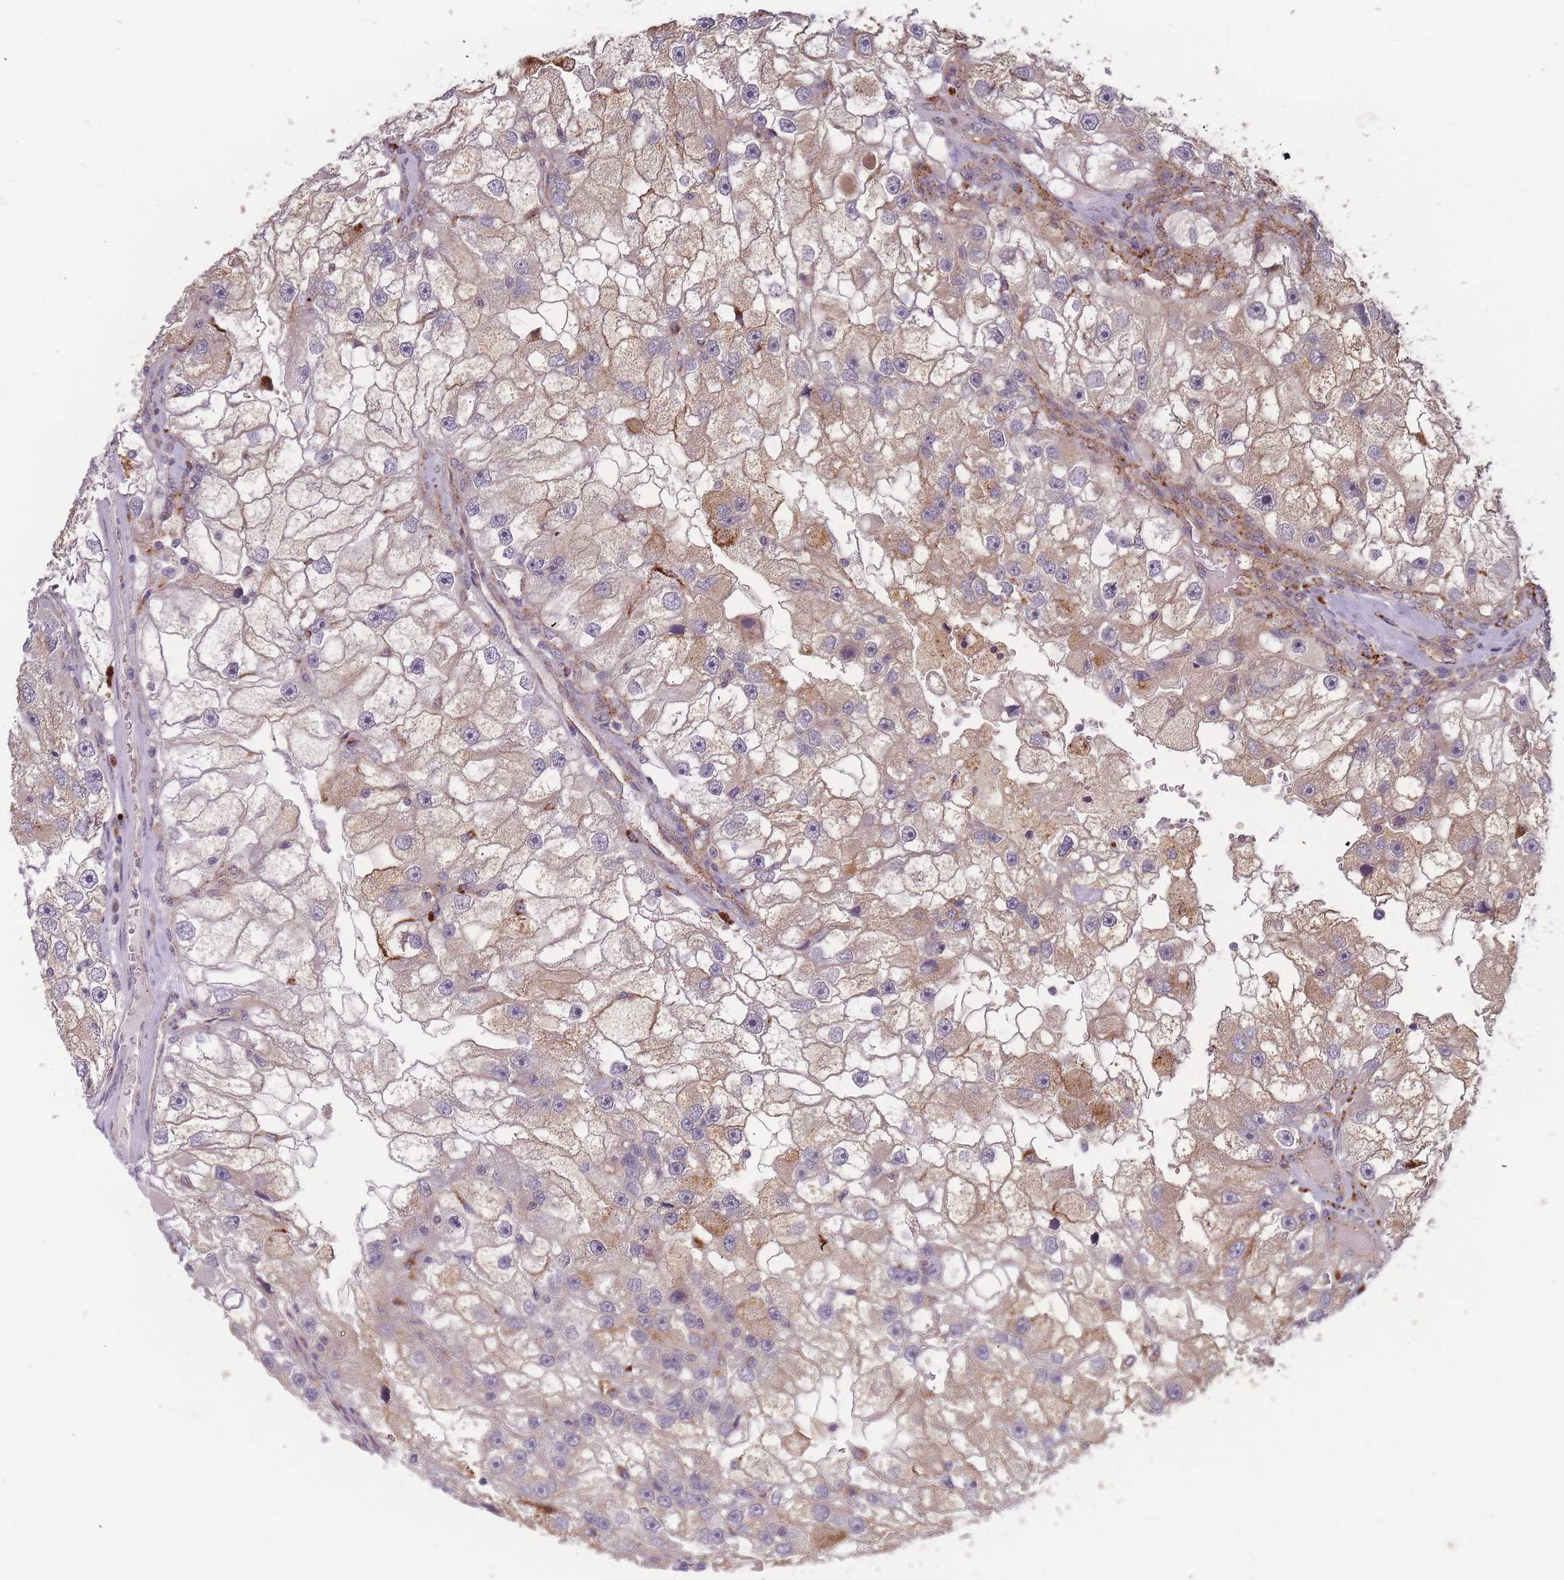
{"staining": {"intensity": "weak", "quantity": "25%-75%", "location": "cytoplasmic/membranous"}, "tissue": "renal cancer", "cell_type": "Tumor cells", "image_type": "cancer", "snomed": [{"axis": "morphology", "description": "Adenocarcinoma, NOS"}, {"axis": "topography", "description": "Kidney"}], "caption": "Adenocarcinoma (renal) was stained to show a protein in brown. There is low levels of weak cytoplasmic/membranous staining in about 25%-75% of tumor cells.", "gene": "ATG5", "patient": {"sex": "male", "age": 63}}